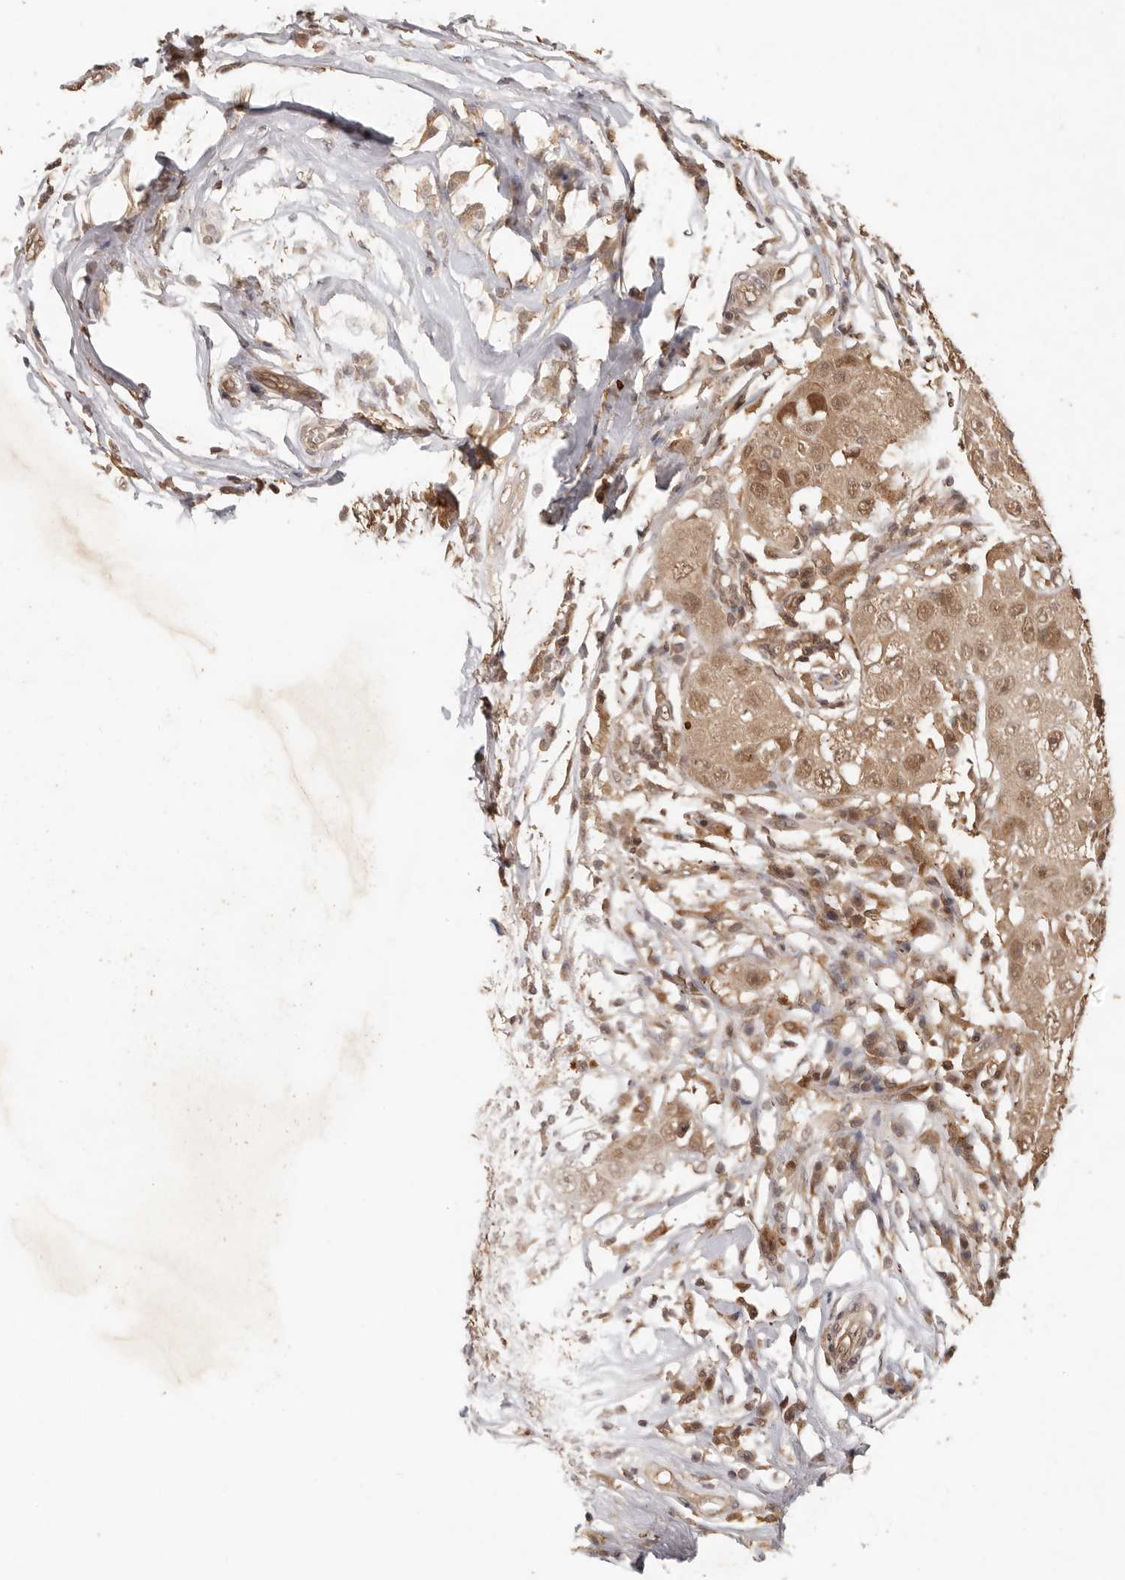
{"staining": {"intensity": "moderate", "quantity": ">75%", "location": "cytoplasmic/membranous,nuclear"}, "tissue": "breast cancer", "cell_type": "Tumor cells", "image_type": "cancer", "snomed": [{"axis": "morphology", "description": "Duct carcinoma"}, {"axis": "topography", "description": "Breast"}], "caption": "Infiltrating ductal carcinoma (breast) stained for a protein demonstrates moderate cytoplasmic/membranous and nuclear positivity in tumor cells.", "gene": "PSMA5", "patient": {"sex": "female", "age": 27}}